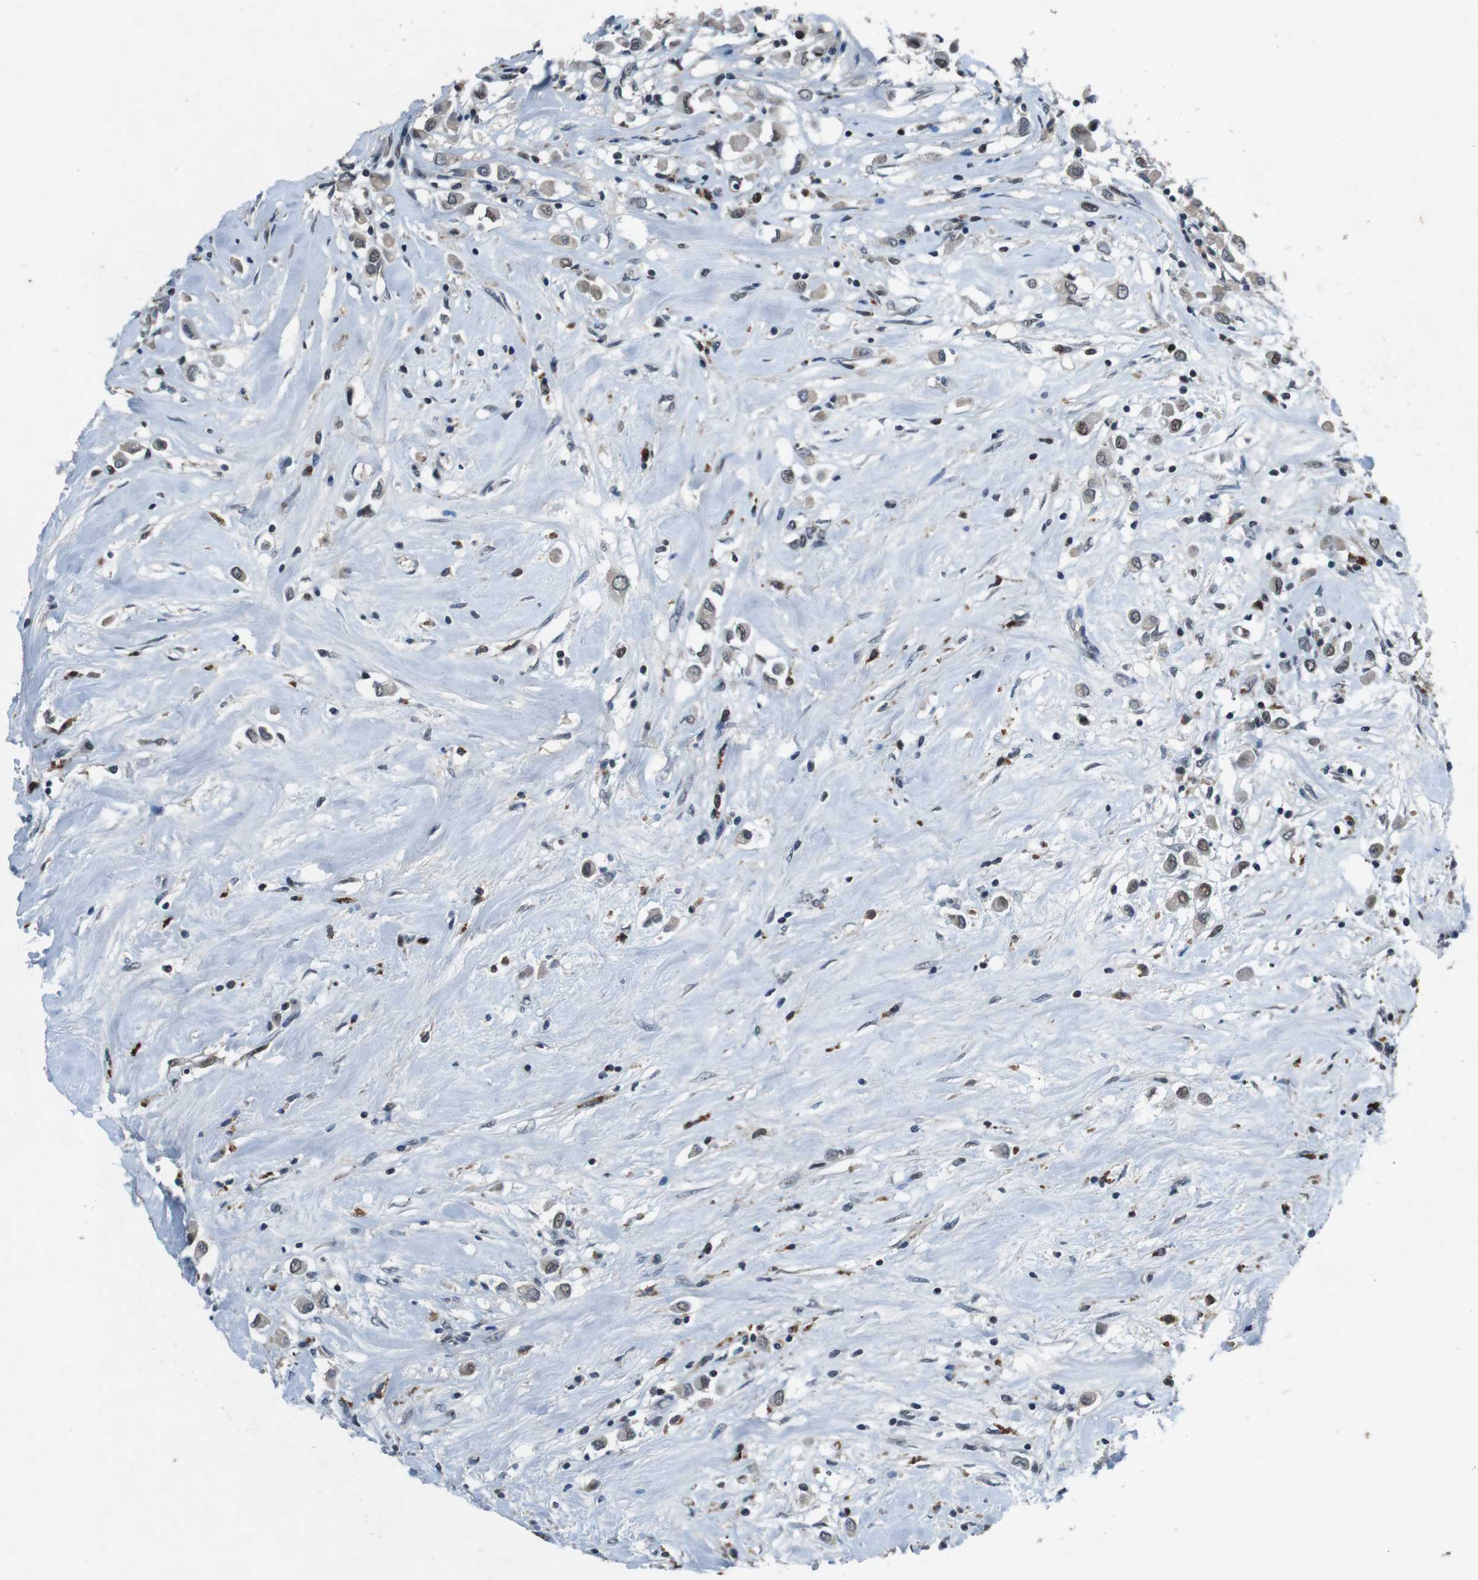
{"staining": {"intensity": "moderate", "quantity": "25%-75%", "location": "nuclear"}, "tissue": "breast cancer", "cell_type": "Tumor cells", "image_type": "cancer", "snomed": [{"axis": "morphology", "description": "Duct carcinoma"}, {"axis": "topography", "description": "Breast"}], "caption": "An IHC photomicrograph of neoplastic tissue is shown. Protein staining in brown highlights moderate nuclear positivity in breast infiltrating ductal carcinoma within tumor cells. (IHC, brightfield microscopy, high magnification).", "gene": "USP7", "patient": {"sex": "female", "age": 61}}